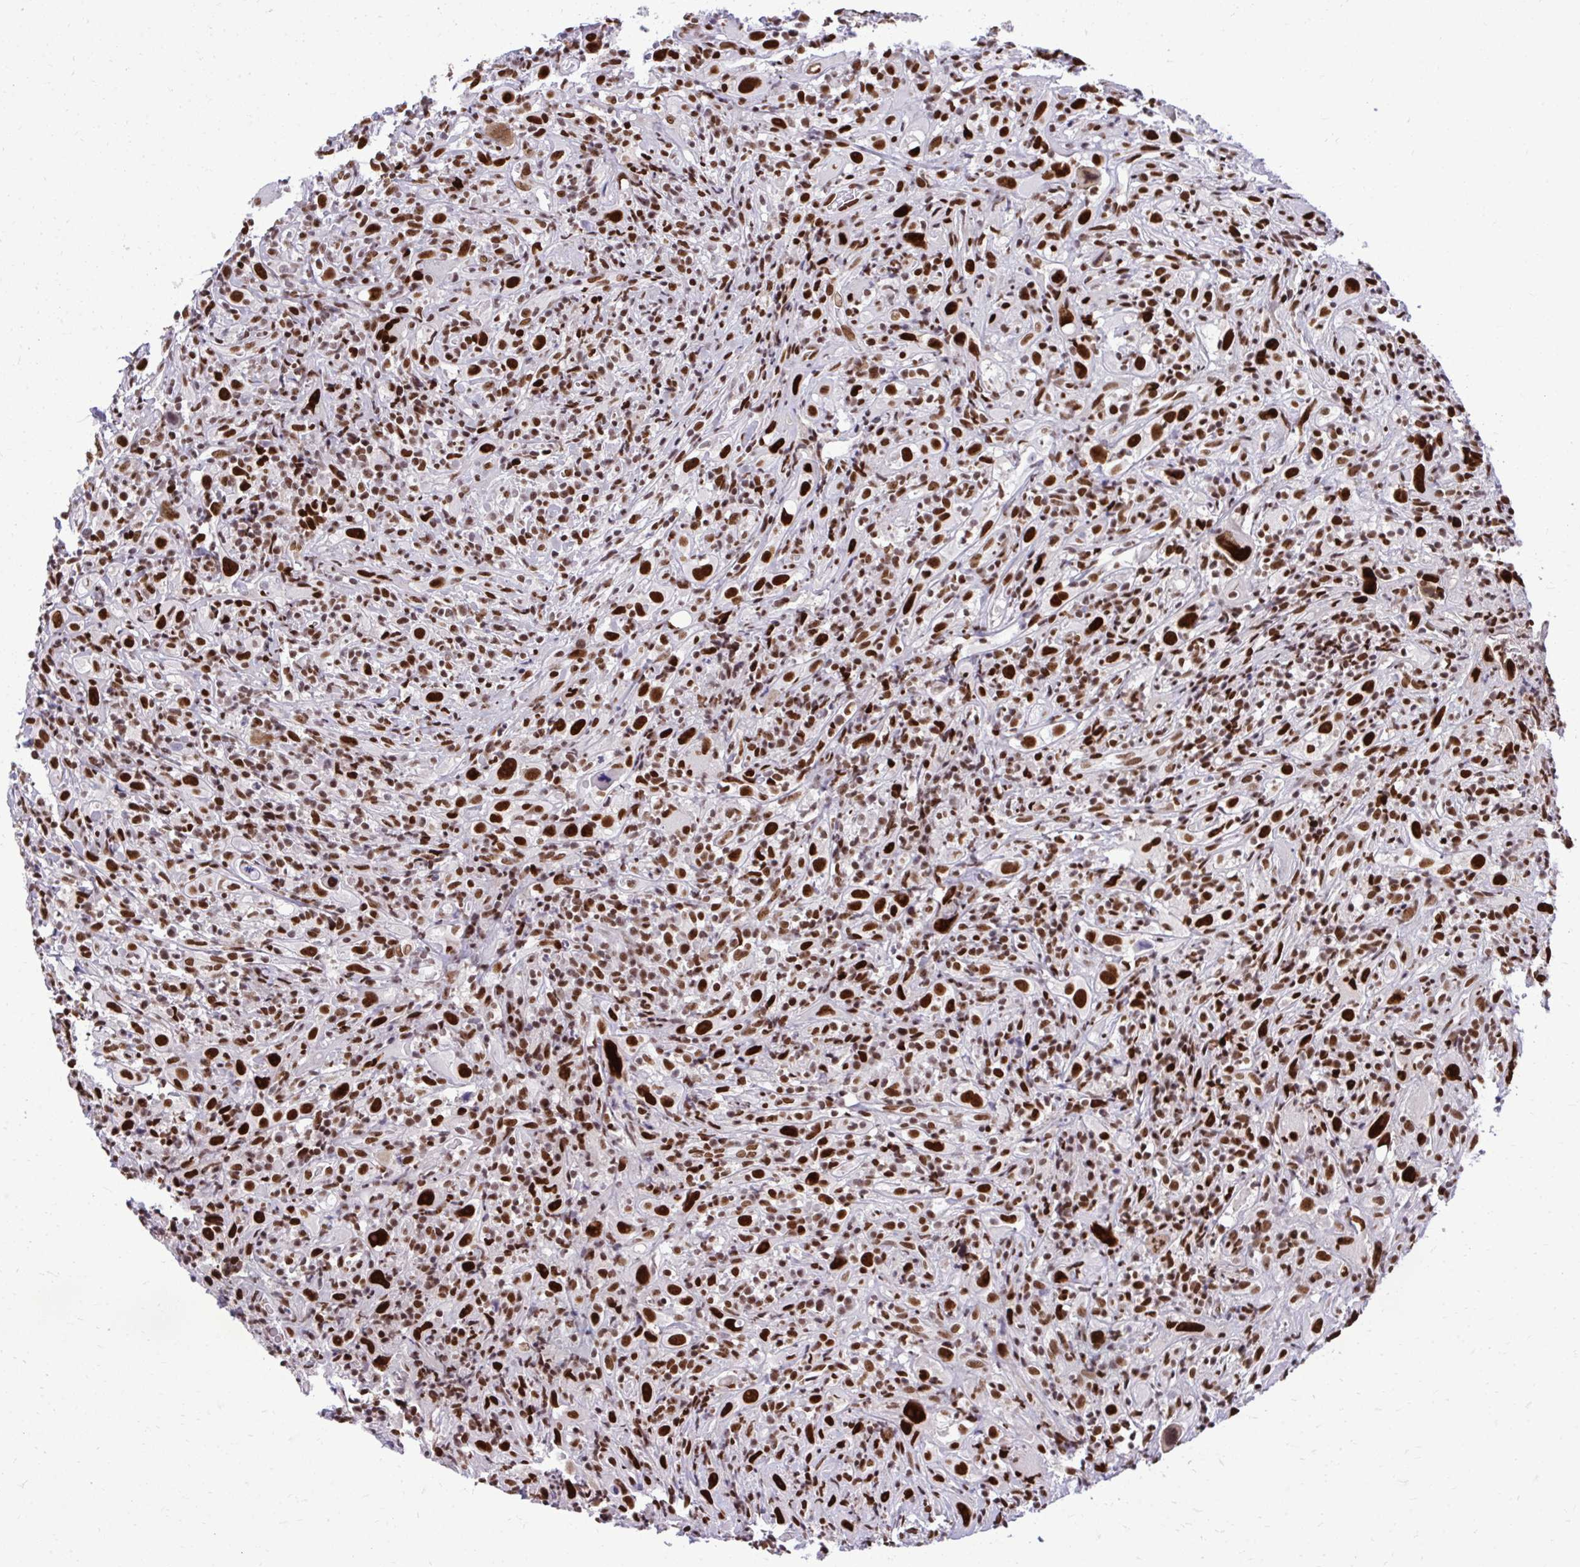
{"staining": {"intensity": "strong", "quantity": ">75%", "location": "nuclear"}, "tissue": "head and neck cancer", "cell_type": "Tumor cells", "image_type": "cancer", "snomed": [{"axis": "morphology", "description": "Squamous cell carcinoma, NOS"}, {"axis": "topography", "description": "Head-Neck"}], "caption": "This micrograph exhibits immunohistochemistry (IHC) staining of head and neck cancer (squamous cell carcinoma), with high strong nuclear staining in about >75% of tumor cells.", "gene": "CDYL", "patient": {"sex": "female", "age": 95}}